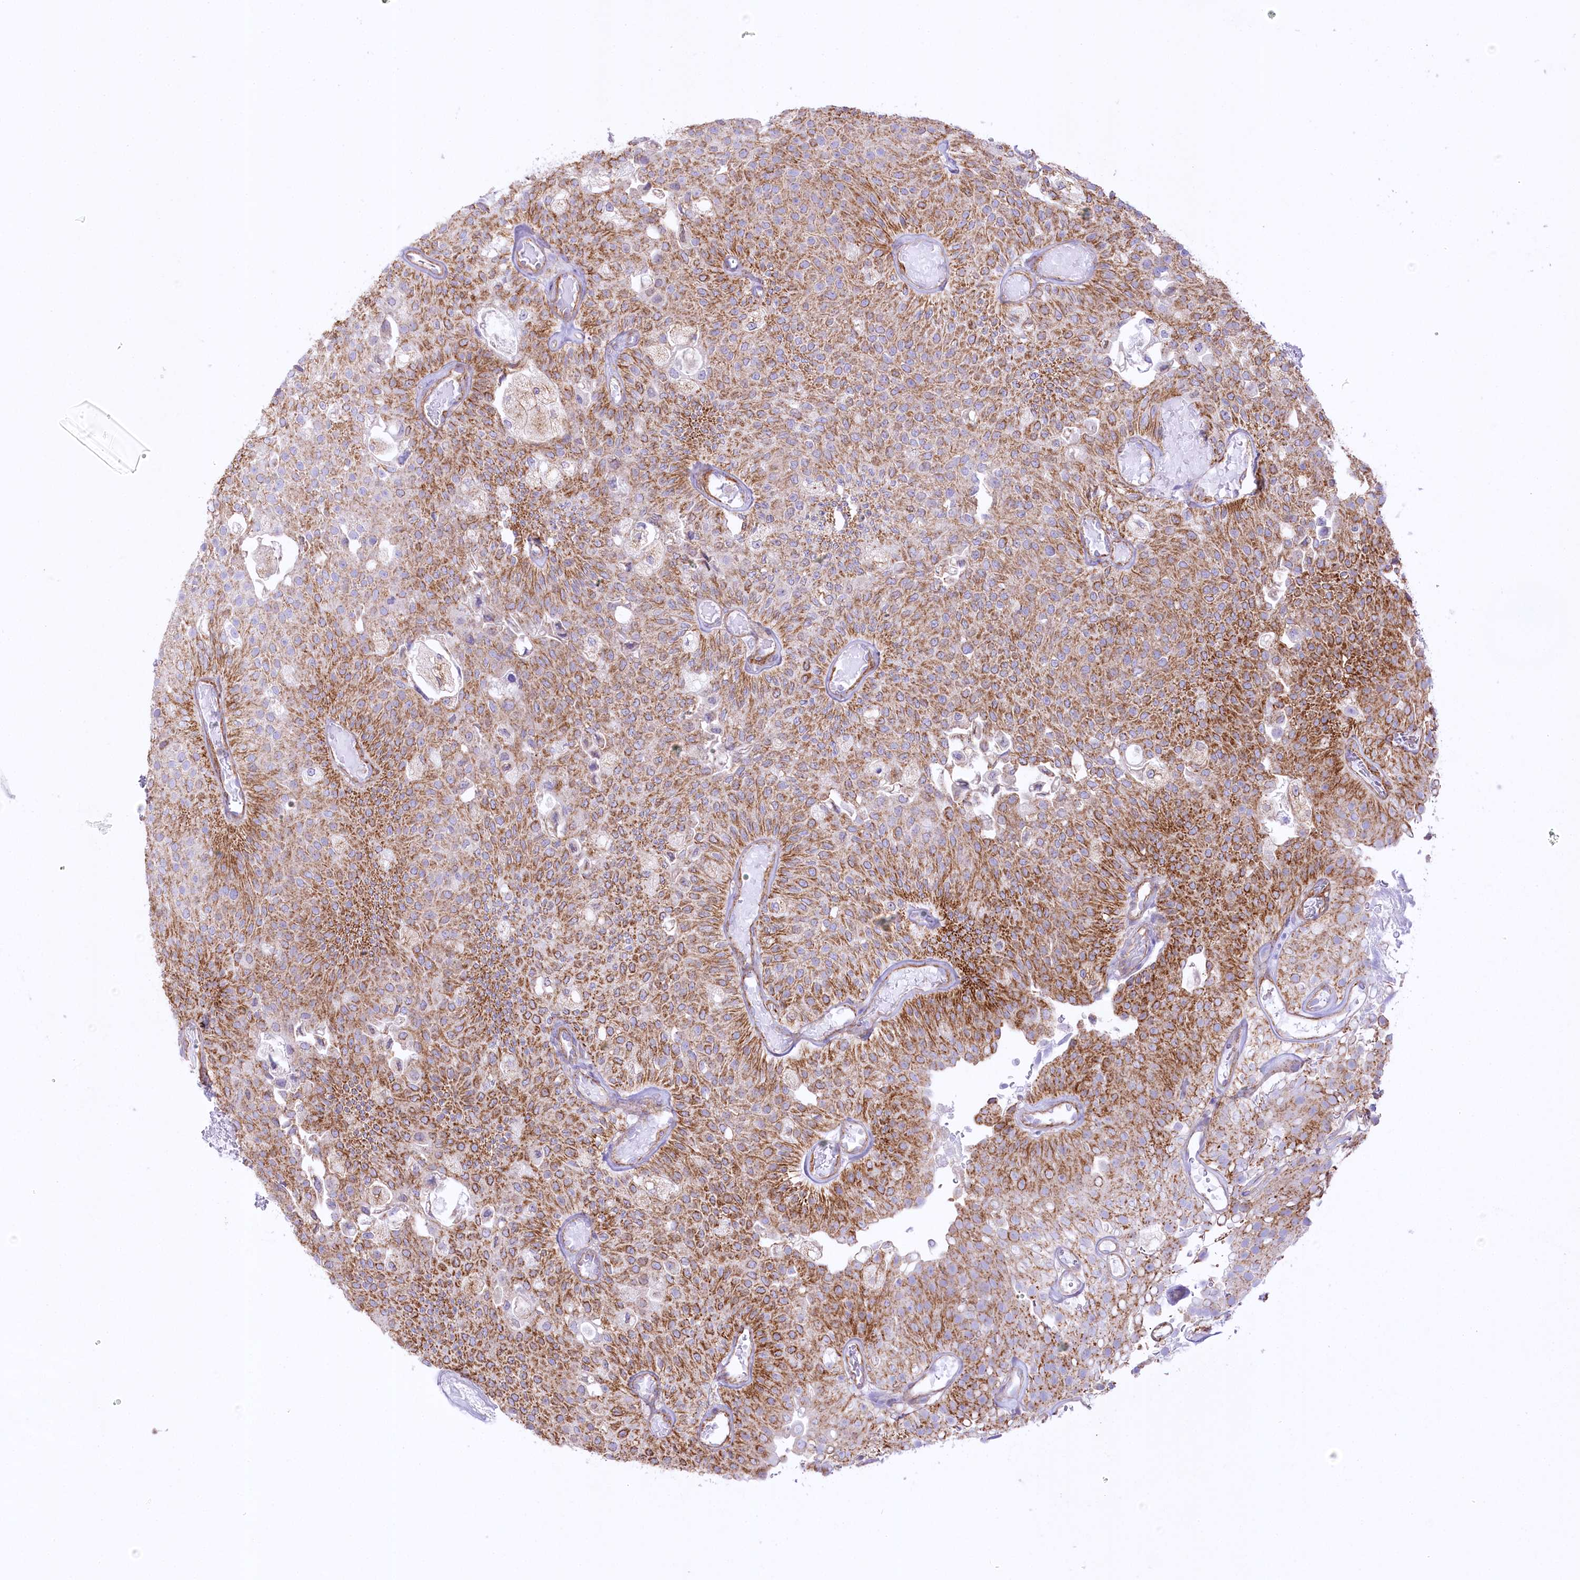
{"staining": {"intensity": "moderate", "quantity": ">75%", "location": "cytoplasmic/membranous"}, "tissue": "urothelial cancer", "cell_type": "Tumor cells", "image_type": "cancer", "snomed": [{"axis": "morphology", "description": "Urothelial carcinoma, Low grade"}, {"axis": "topography", "description": "Urinary bladder"}], "caption": "A photomicrograph of low-grade urothelial carcinoma stained for a protein reveals moderate cytoplasmic/membranous brown staining in tumor cells. The staining was performed using DAB (3,3'-diaminobenzidine) to visualize the protein expression in brown, while the nuclei were stained in blue with hematoxylin (Magnification: 20x).", "gene": "FAM216A", "patient": {"sex": "male", "age": 78}}